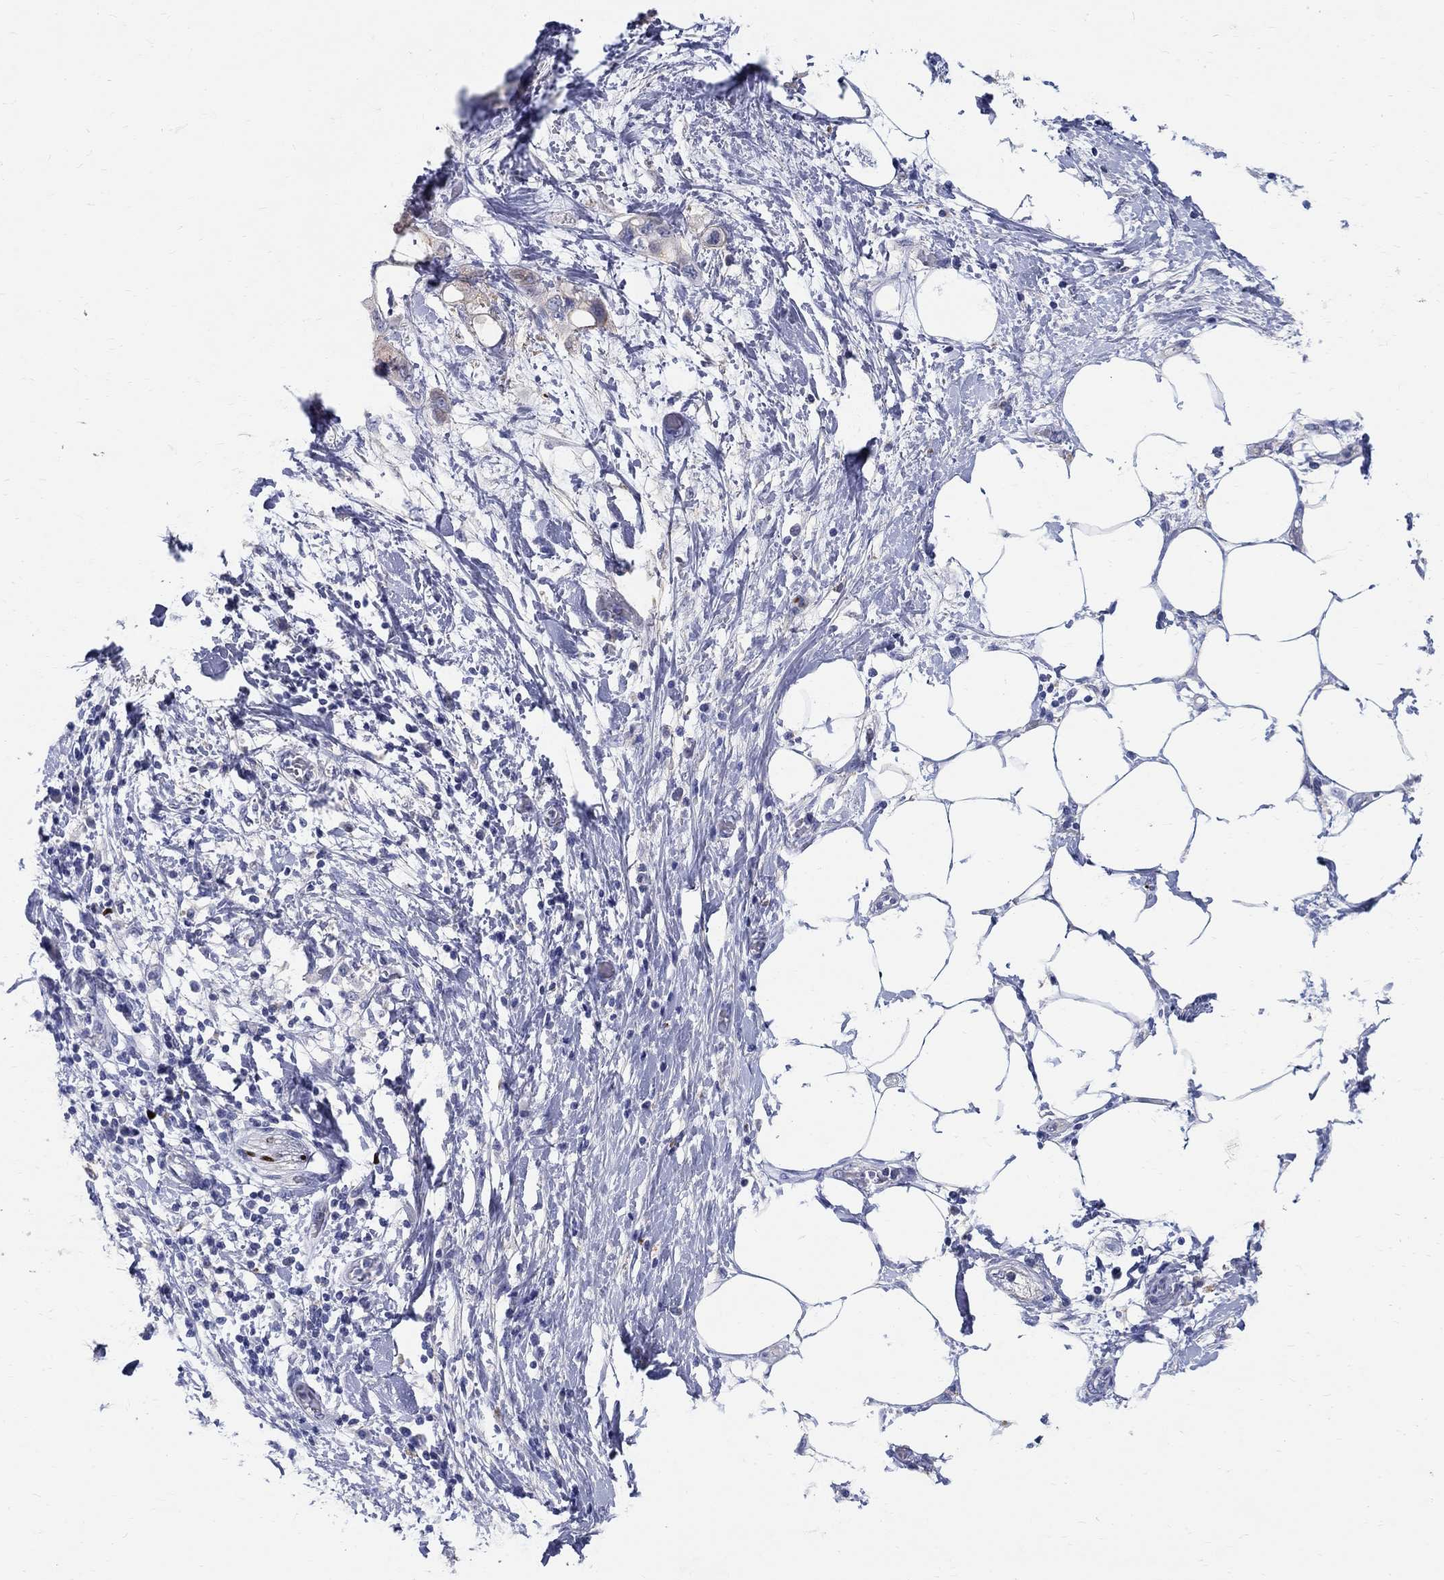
{"staining": {"intensity": "negative", "quantity": "none", "location": "none"}, "tissue": "pancreatic cancer", "cell_type": "Tumor cells", "image_type": "cancer", "snomed": [{"axis": "morphology", "description": "Adenocarcinoma, NOS"}, {"axis": "topography", "description": "Pancreas"}], "caption": "The photomicrograph demonstrates no significant staining in tumor cells of pancreatic cancer.", "gene": "SOX2", "patient": {"sex": "female", "age": 56}}